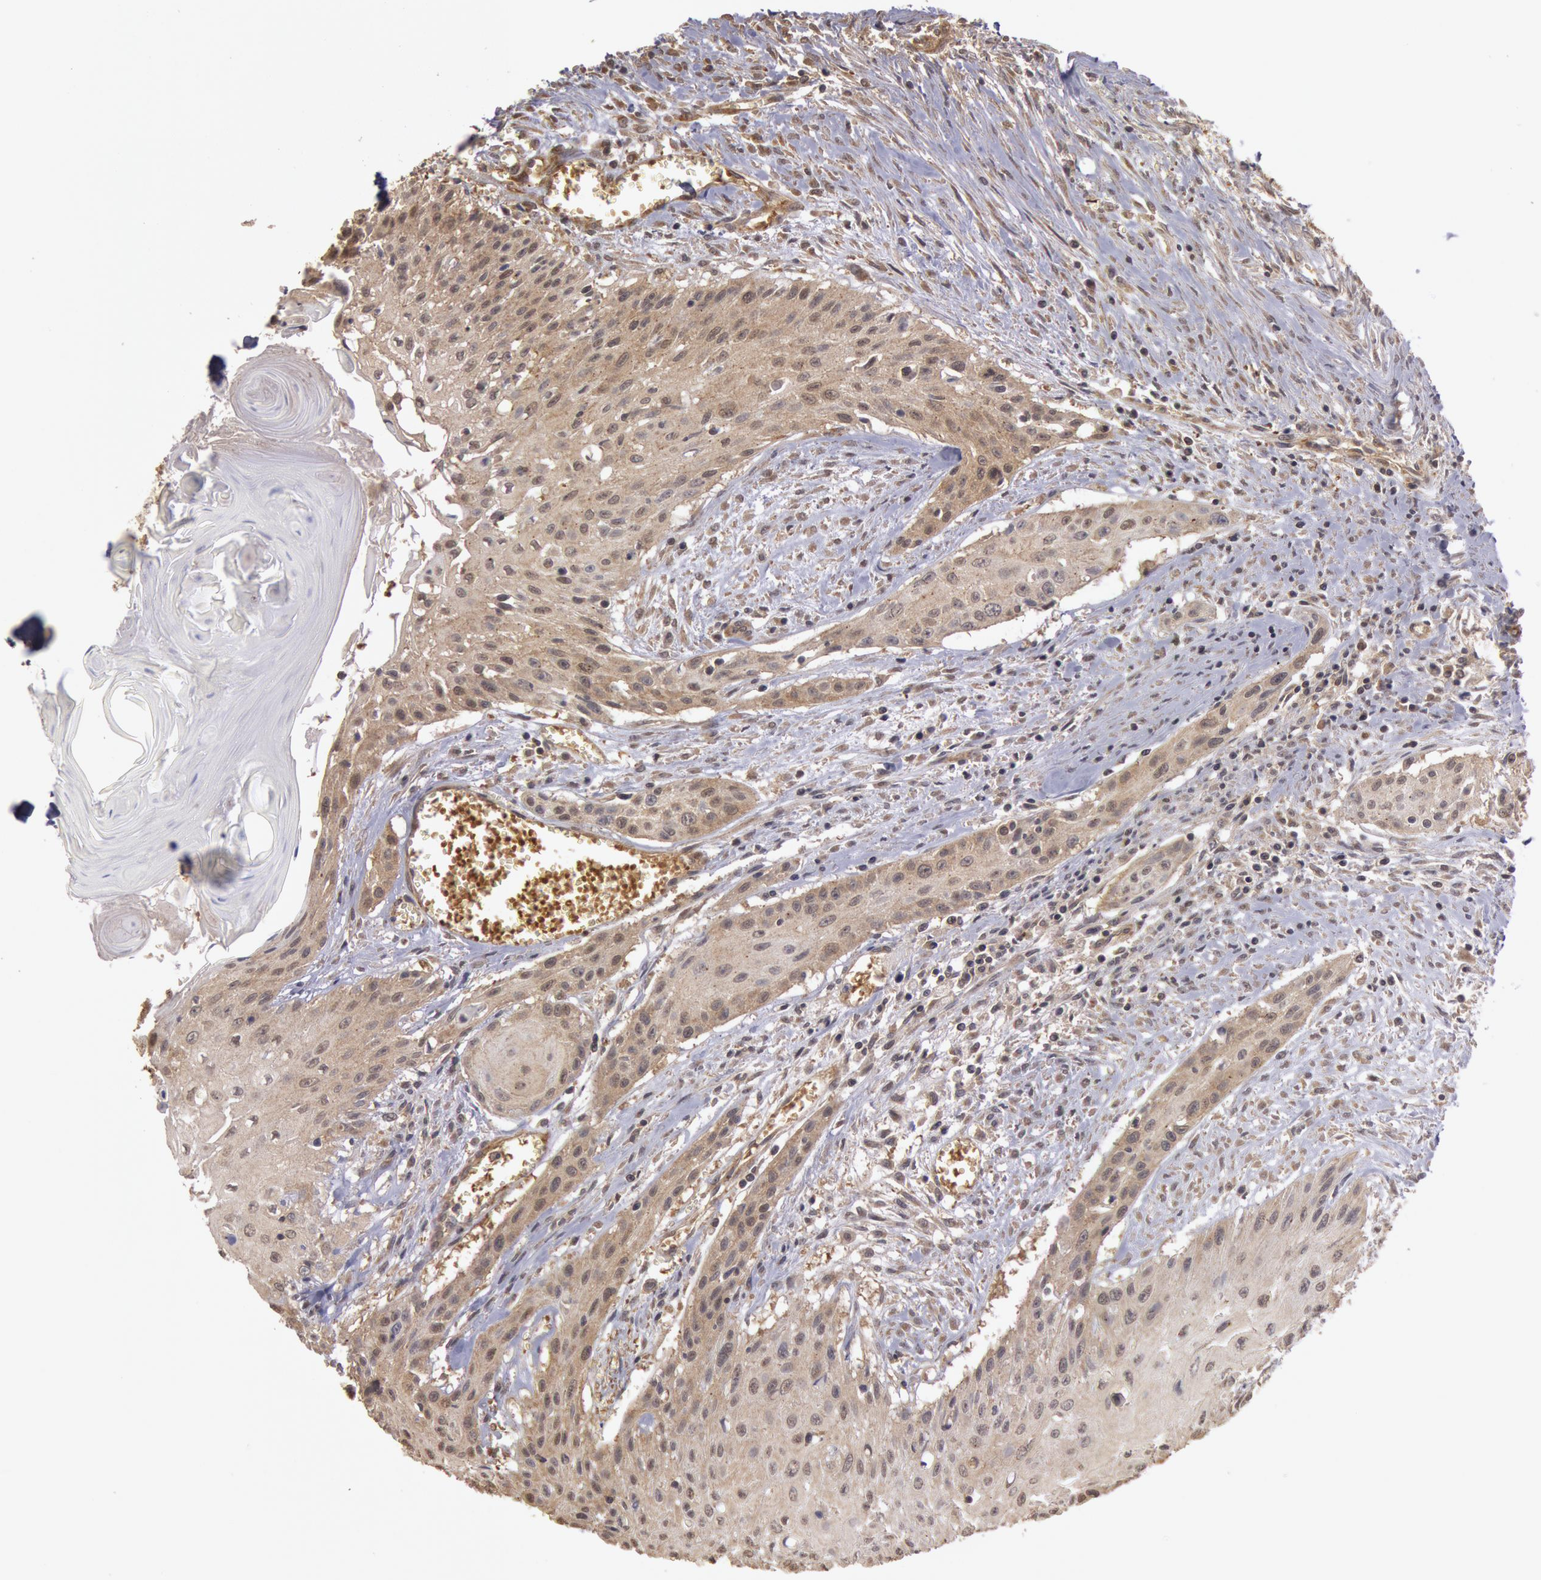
{"staining": {"intensity": "weak", "quantity": "25%-75%", "location": "cytoplasmic/membranous,nuclear"}, "tissue": "head and neck cancer", "cell_type": "Tumor cells", "image_type": "cancer", "snomed": [{"axis": "morphology", "description": "Squamous cell carcinoma, NOS"}, {"axis": "morphology", "description": "Squamous cell carcinoma, metastatic, NOS"}, {"axis": "topography", "description": "Lymph node"}, {"axis": "topography", "description": "Salivary gland"}, {"axis": "topography", "description": "Head-Neck"}], "caption": "Protein analysis of head and neck squamous cell carcinoma tissue reveals weak cytoplasmic/membranous and nuclear positivity in approximately 25%-75% of tumor cells.", "gene": "USP14", "patient": {"sex": "female", "age": 74}}